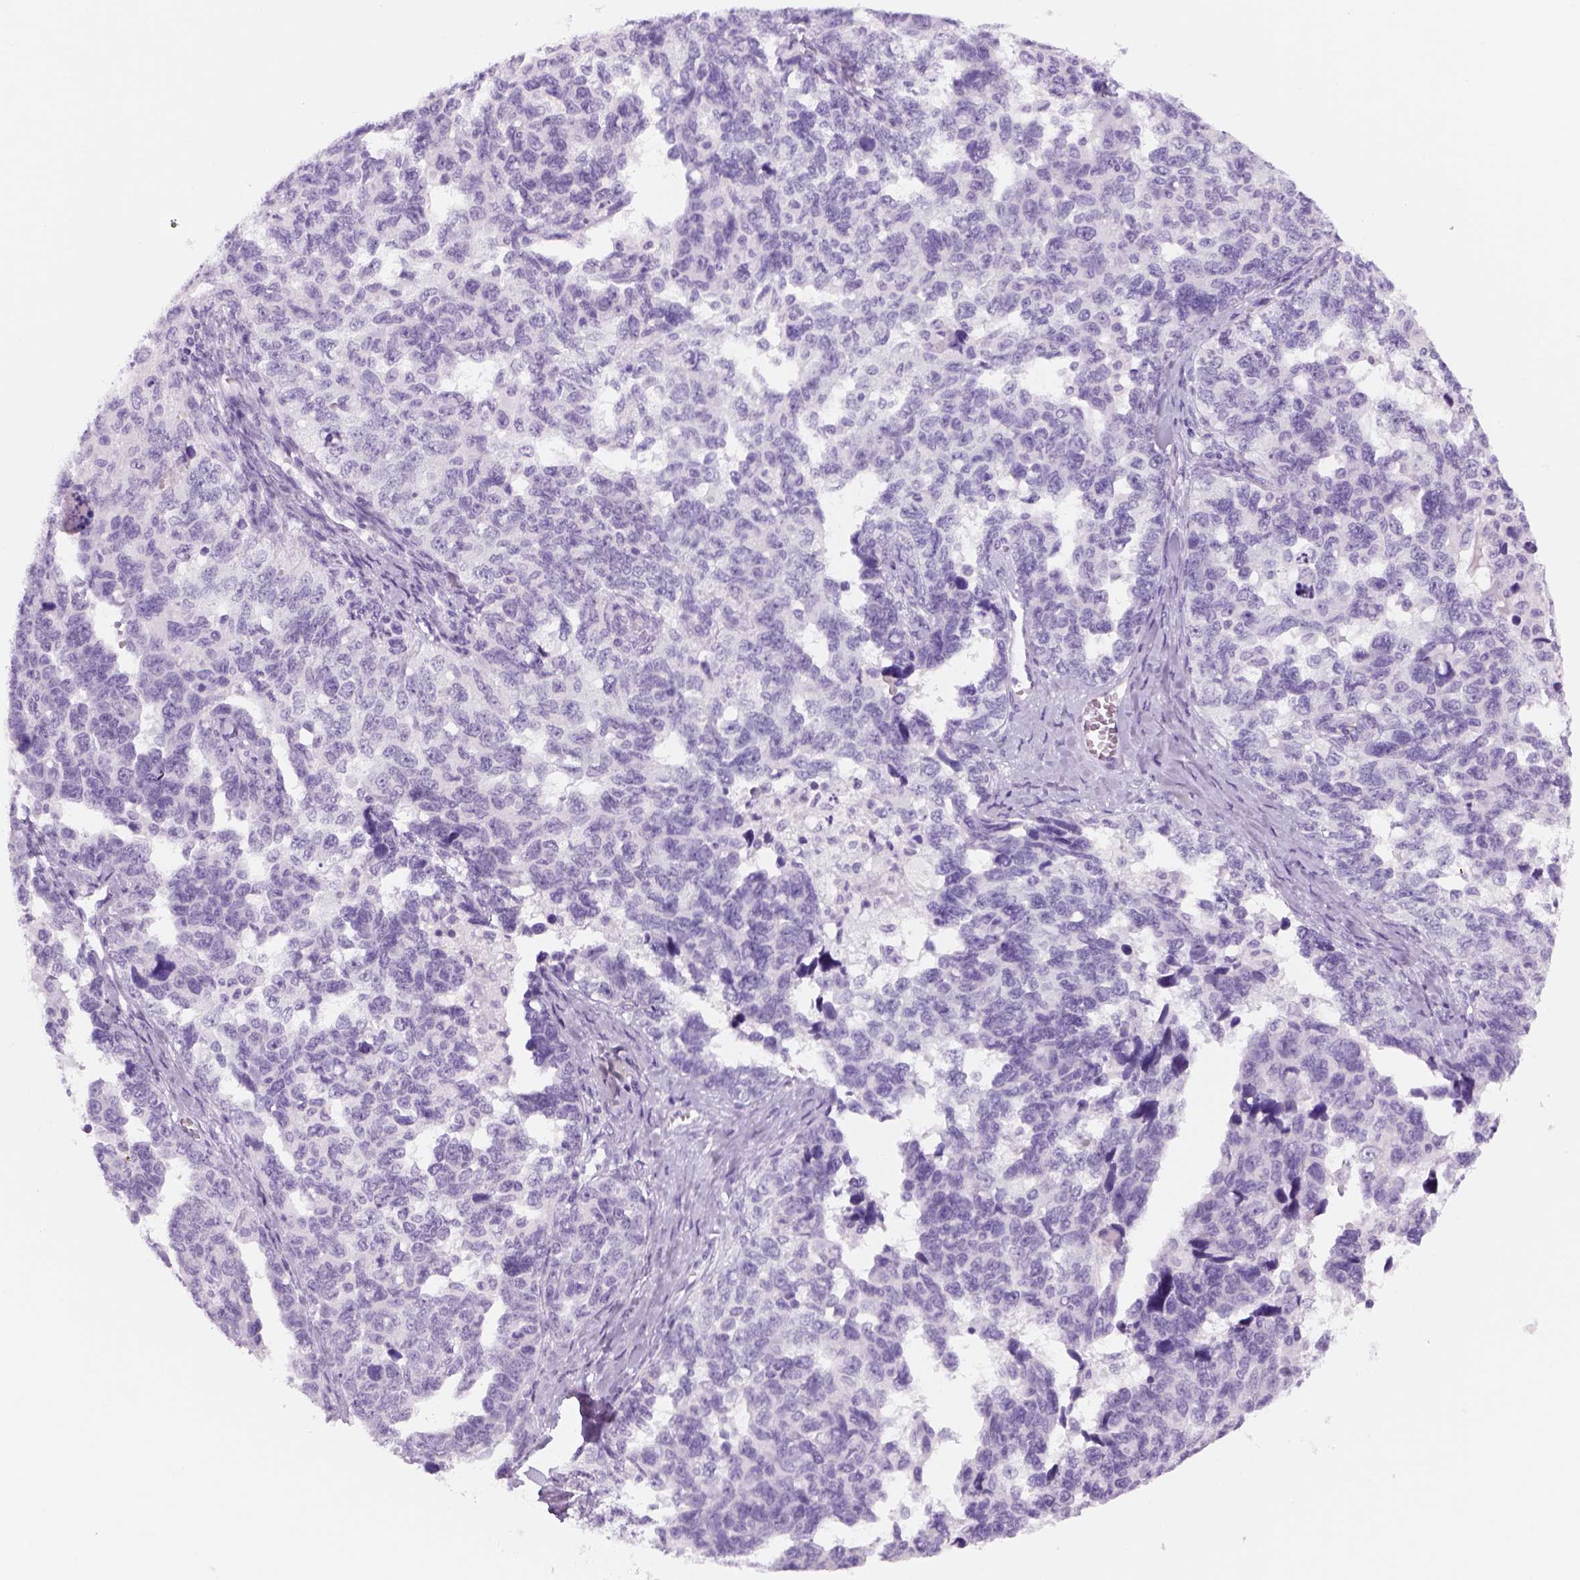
{"staining": {"intensity": "negative", "quantity": "none", "location": "none"}, "tissue": "ovarian cancer", "cell_type": "Tumor cells", "image_type": "cancer", "snomed": [{"axis": "morphology", "description": "Cystadenocarcinoma, serous, NOS"}, {"axis": "topography", "description": "Ovary"}], "caption": "This is an immunohistochemistry image of ovarian cancer (serous cystadenocarcinoma). There is no expression in tumor cells.", "gene": "KRTAP11-1", "patient": {"sex": "female", "age": 69}}